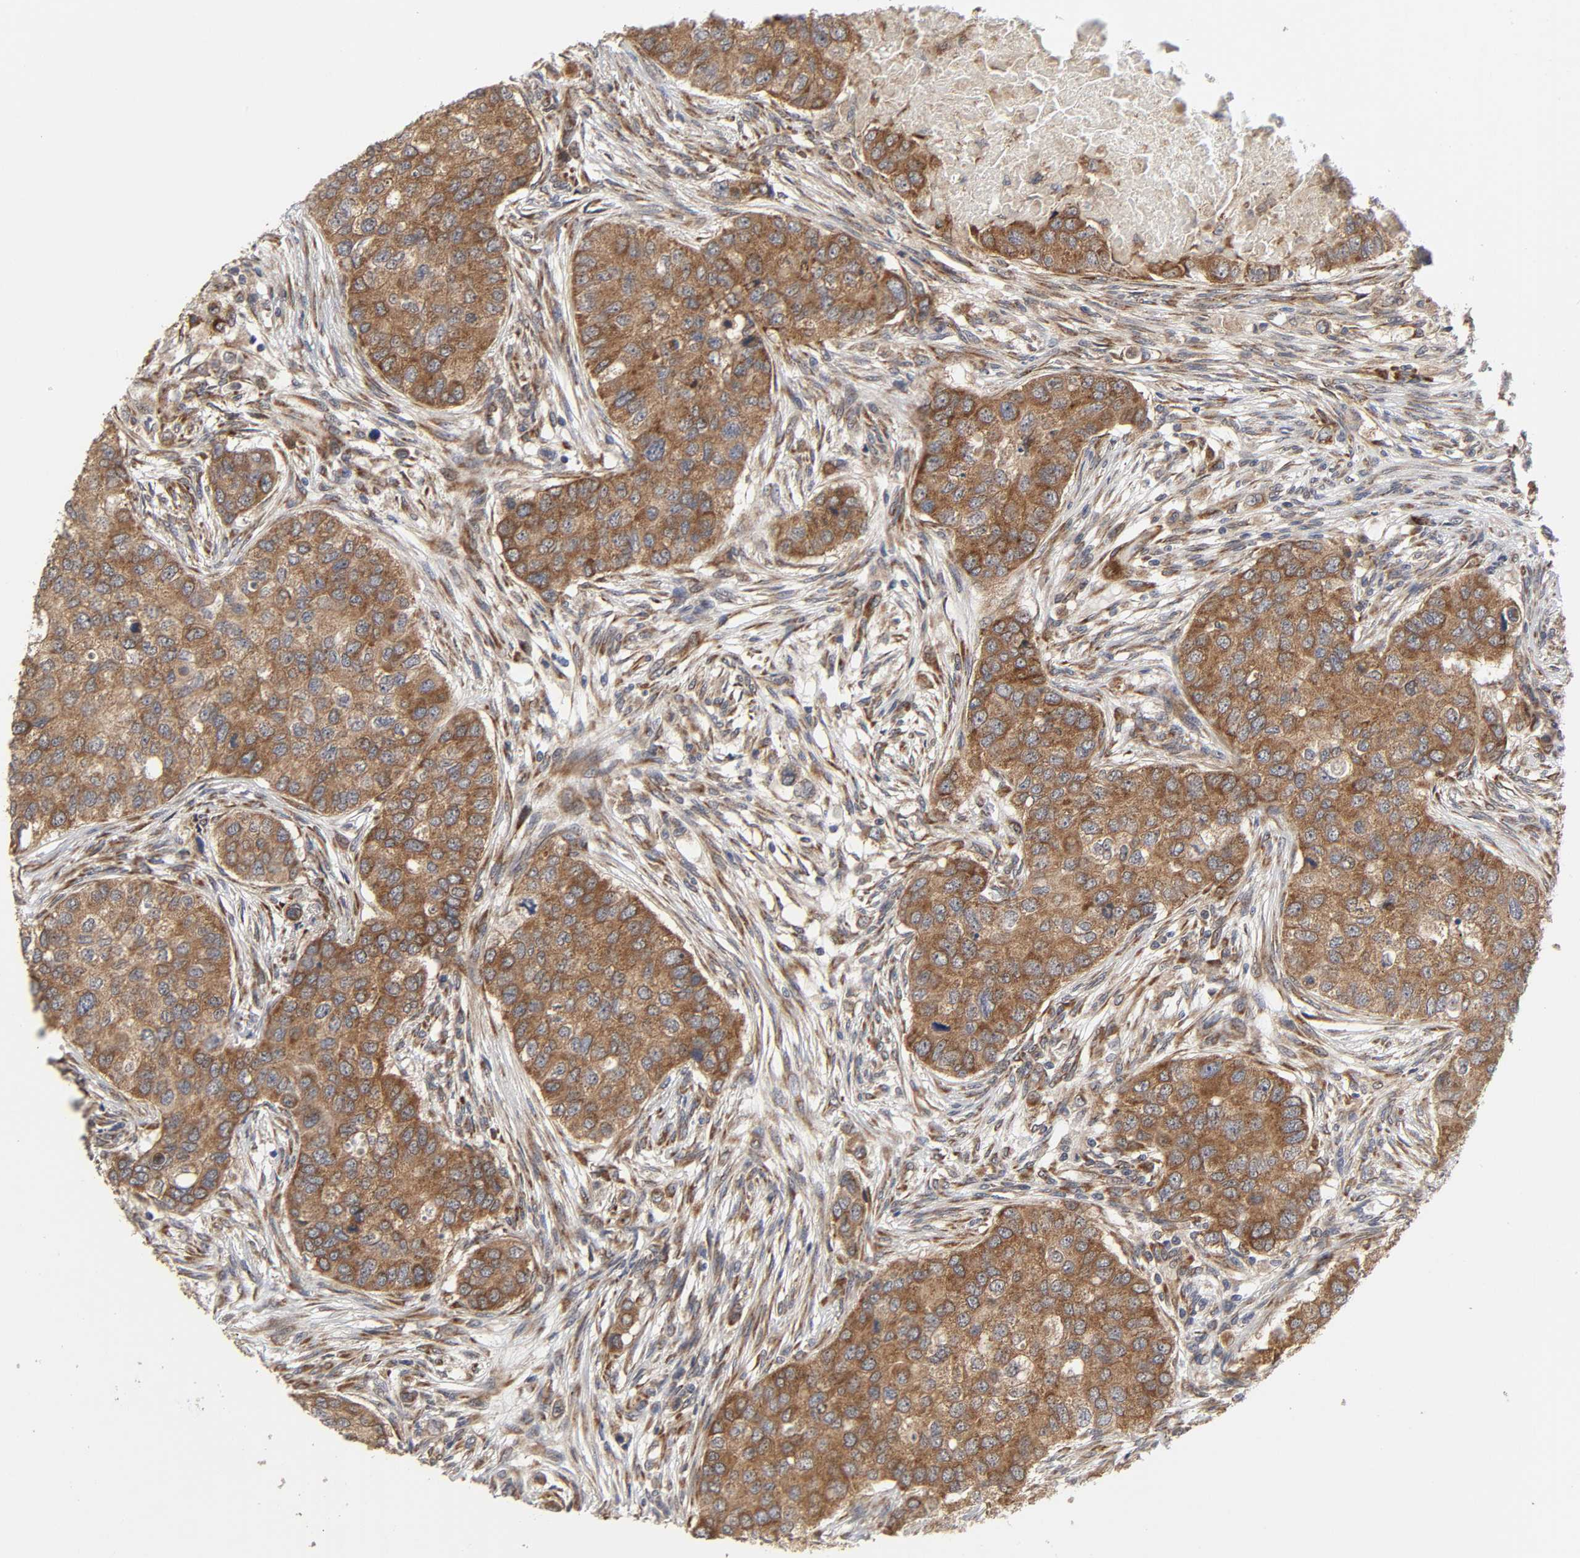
{"staining": {"intensity": "moderate", "quantity": ">75%", "location": "cytoplasmic/membranous"}, "tissue": "breast cancer", "cell_type": "Tumor cells", "image_type": "cancer", "snomed": [{"axis": "morphology", "description": "Normal tissue, NOS"}, {"axis": "morphology", "description": "Duct carcinoma"}, {"axis": "topography", "description": "Breast"}], "caption": "High-magnification brightfield microscopy of intraductal carcinoma (breast) stained with DAB (brown) and counterstained with hematoxylin (blue). tumor cells exhibit moderate cytoplasmic/membranous positivity is appreciated in about>75% of cells.", "gene": "SLC30A9", "patient": {"sex": "female", "age": 49}}